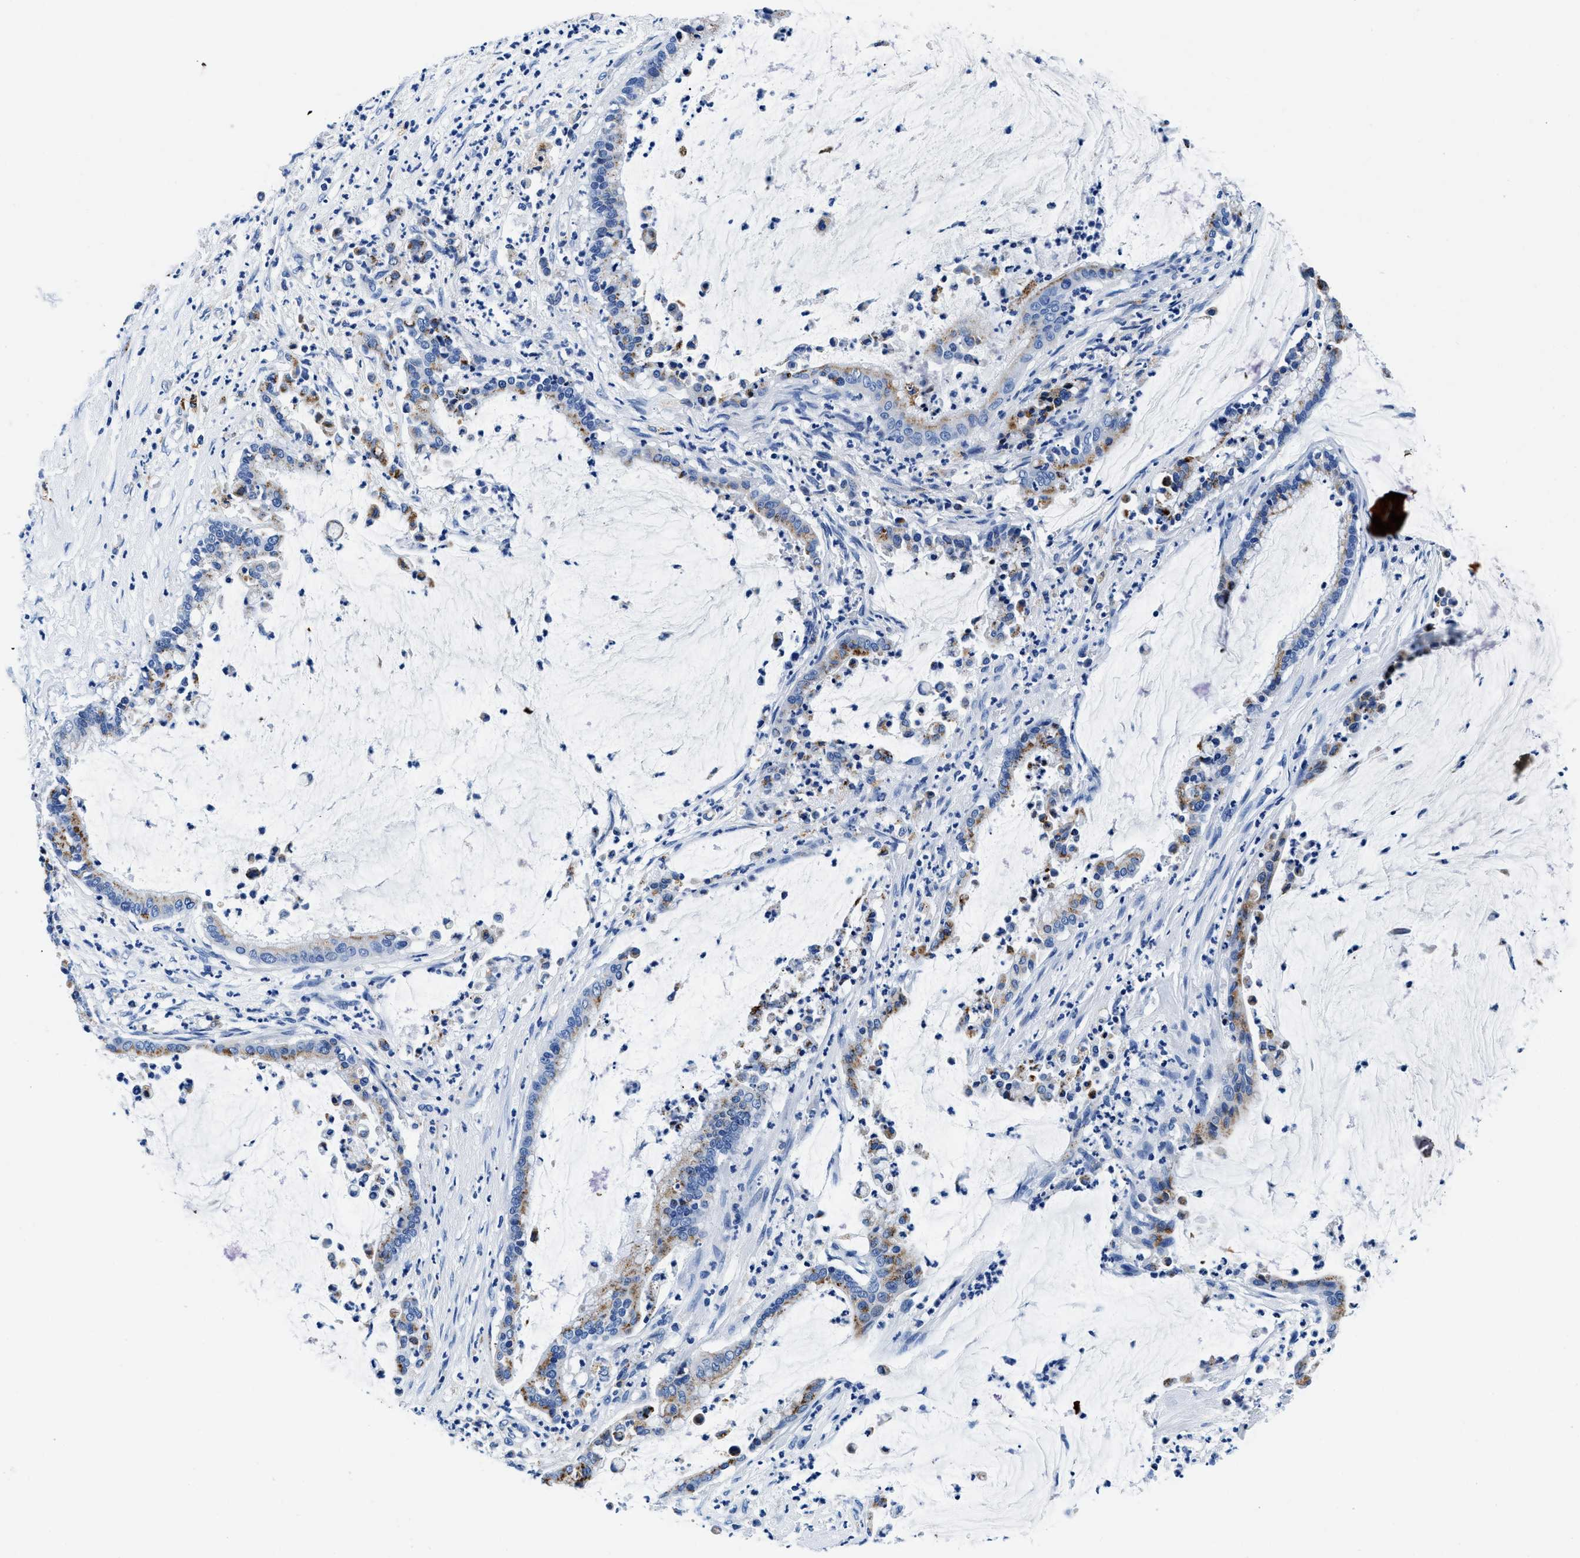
{"staining": {"intensity": "moderate", "quantity": "25%-75%", "location": "cytoplasmic/membranous"}, "tissue": "pancreatic cancer", "cell_type": "Tumor cells", "image_type": "cancer", "snomed": [{"axis": "morphology", "description": "Adenocarcinoma, NOS"}, {"axis": "topography", "description": "Pancreas"}], "caption": "Pancreatic adenocarcinoma stained with a brown dye displays moderate cytoplasmic/membranous positive positivity in approximately 25%-75% of tumor cells.", "gene": "OR14K1", "patient": {"sex": "male", "age": 41}}